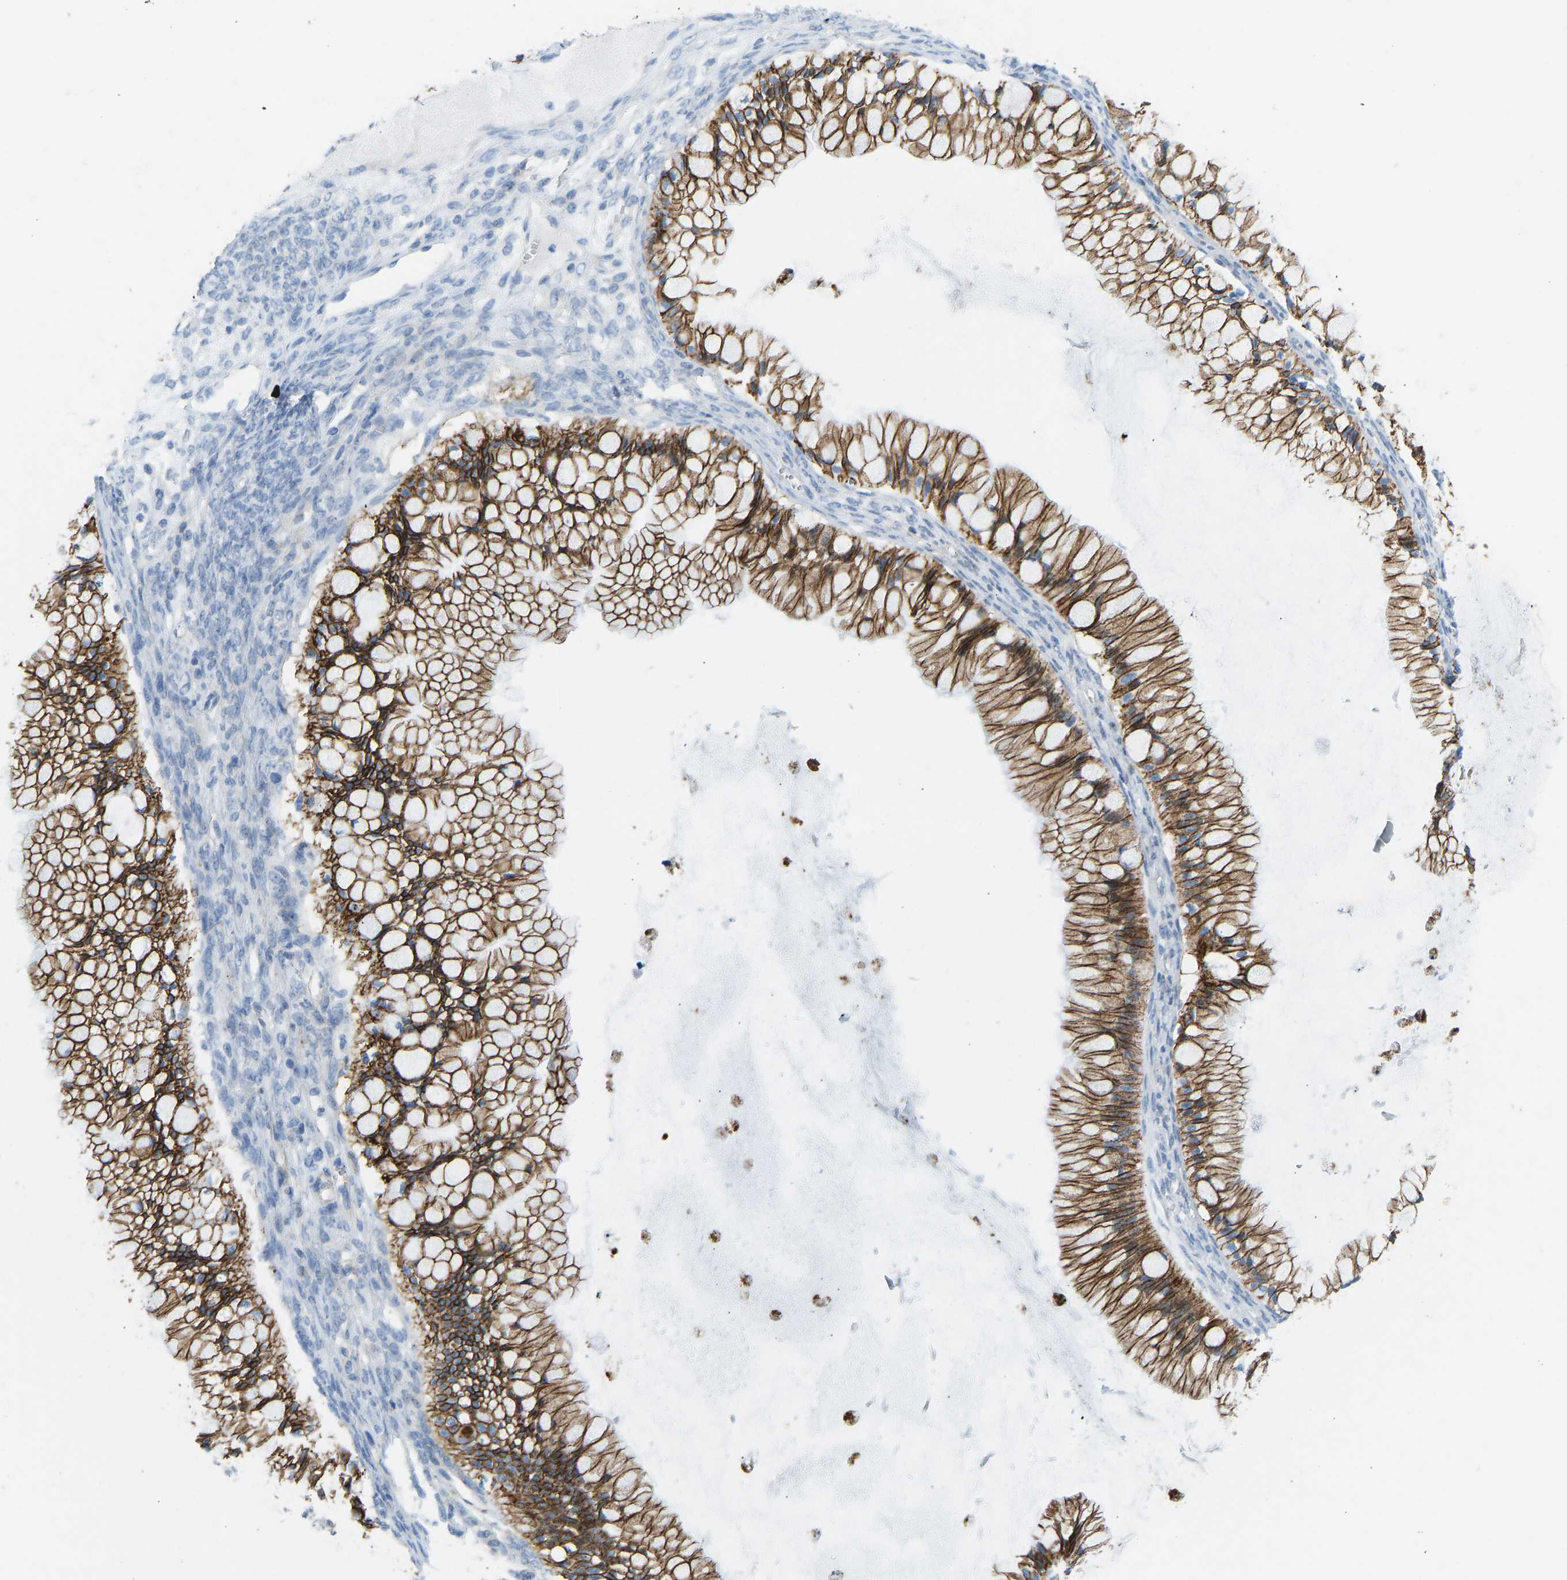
{"staining": {"intensity": "strong", "quantity": ">75%", "location": "cytoplasmic/membranous"}, "tissue": "ovarian cancer", "cell_type": "Tumor cells", "image_type": "cancer", "snomed": [{"axis": "morphology", "description": "Cystadenocarcinoma, mucinous, NOS"}, {"axis": "topography", "description": "Ovary"}], "caption": "Immunohistochemical staining of human ovarian cancer (mucinous cystadenocarcinoma) displays high levels of strong cytoplasmic/membranous protein staining in approximately >75% of tumor cells. (DAB (3,3'-diaminobenzidine) IHC with brightfield microscopy, high magnification).", "gene": "ATP1A1", "patient": {"sex": "female", "age": 57}}